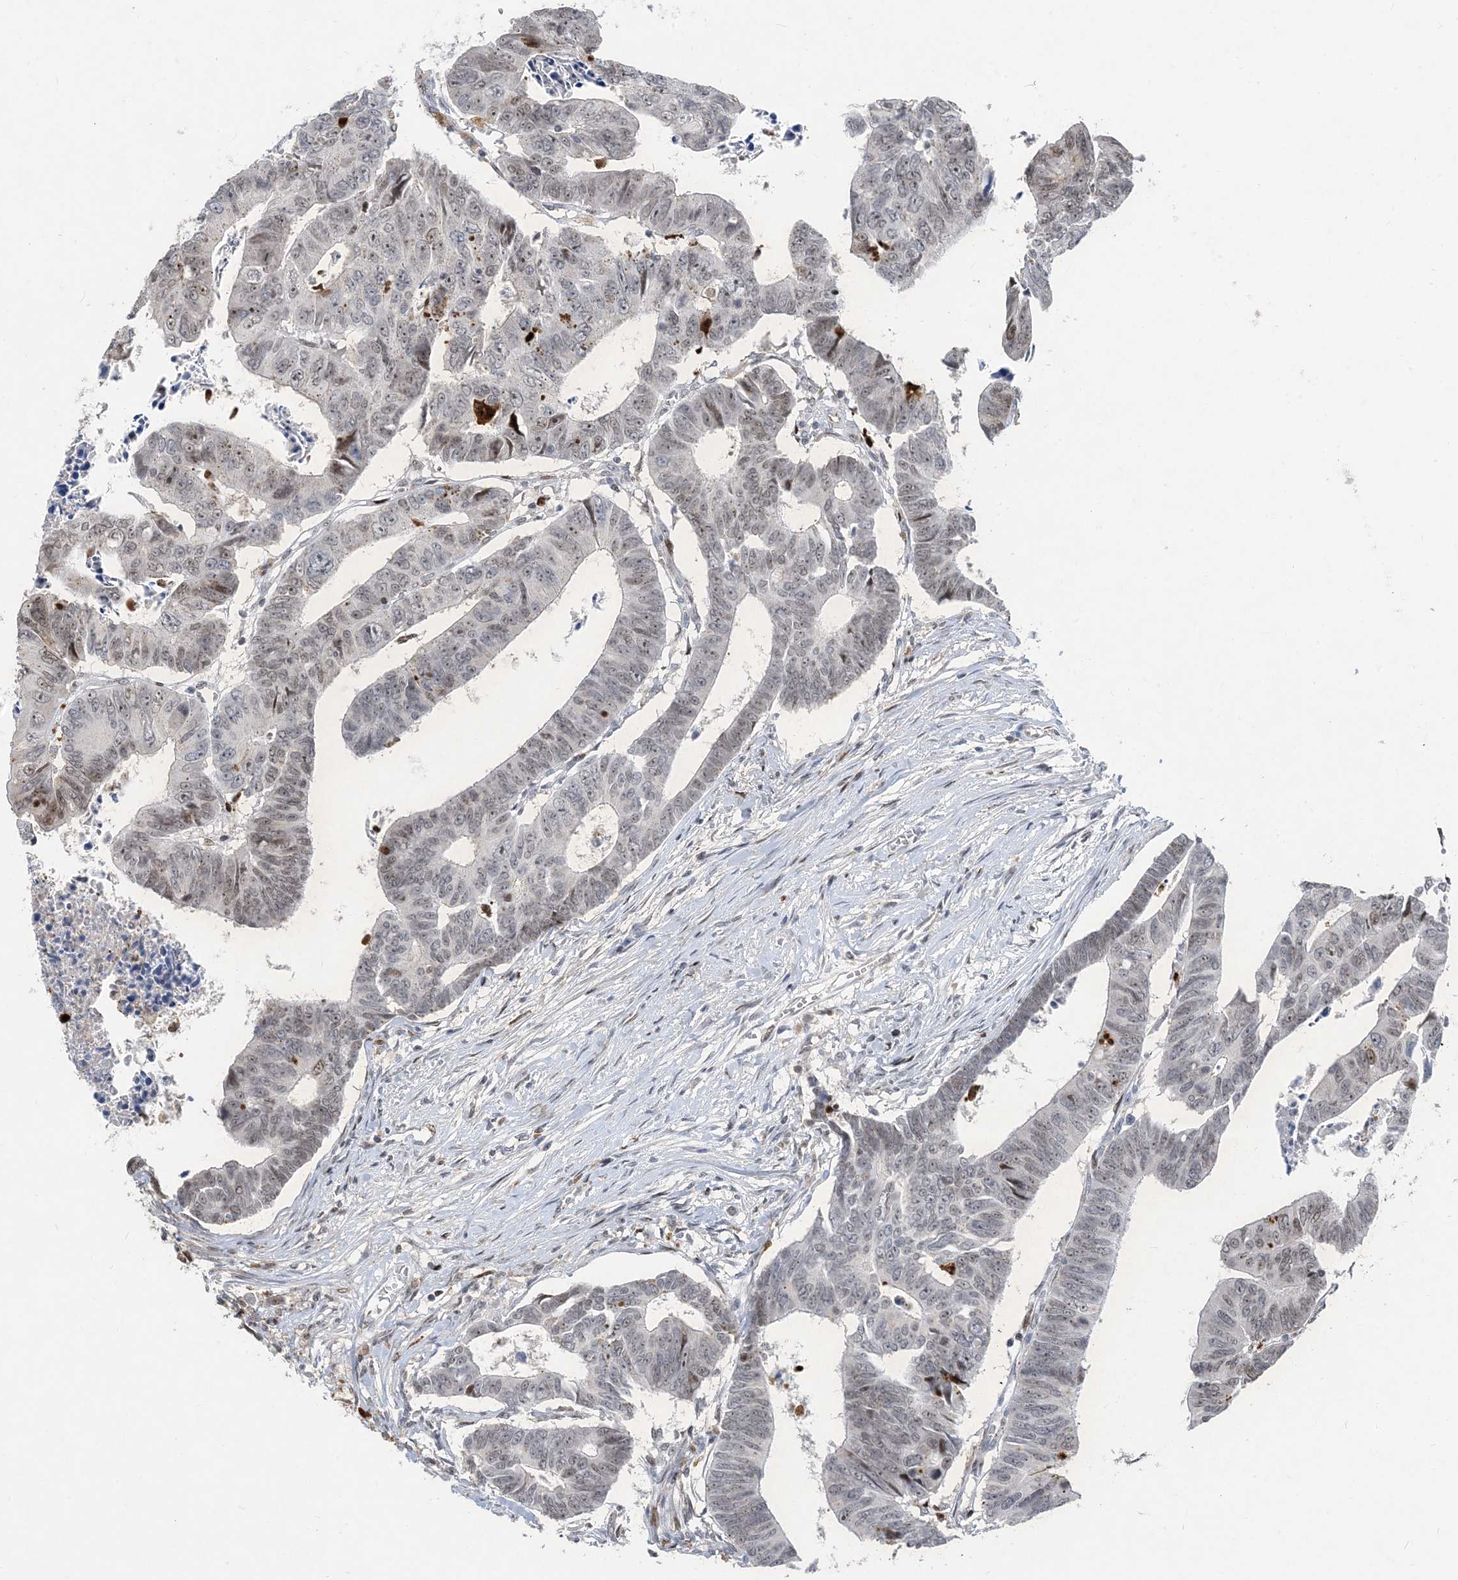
{"staining": {"intensity": "negative", "quantity": "none", "location": "none"}, "tissue": "colorectal cancer", "cell_type": "Tumor cells", "image_type": "cancer", "snomed": [{"axis": "morphology", "description": "Adenocarcinoma, NOS"}, {"axis": "topography", "description": "Rectum"}], "caption": "This is an IHC photomicrograph of colorectal cancer (adenocarcinoma). There is no staining in tumor cells.", "gene": "SLC25A53", "patient": {"sex": "female", "age": 65}}